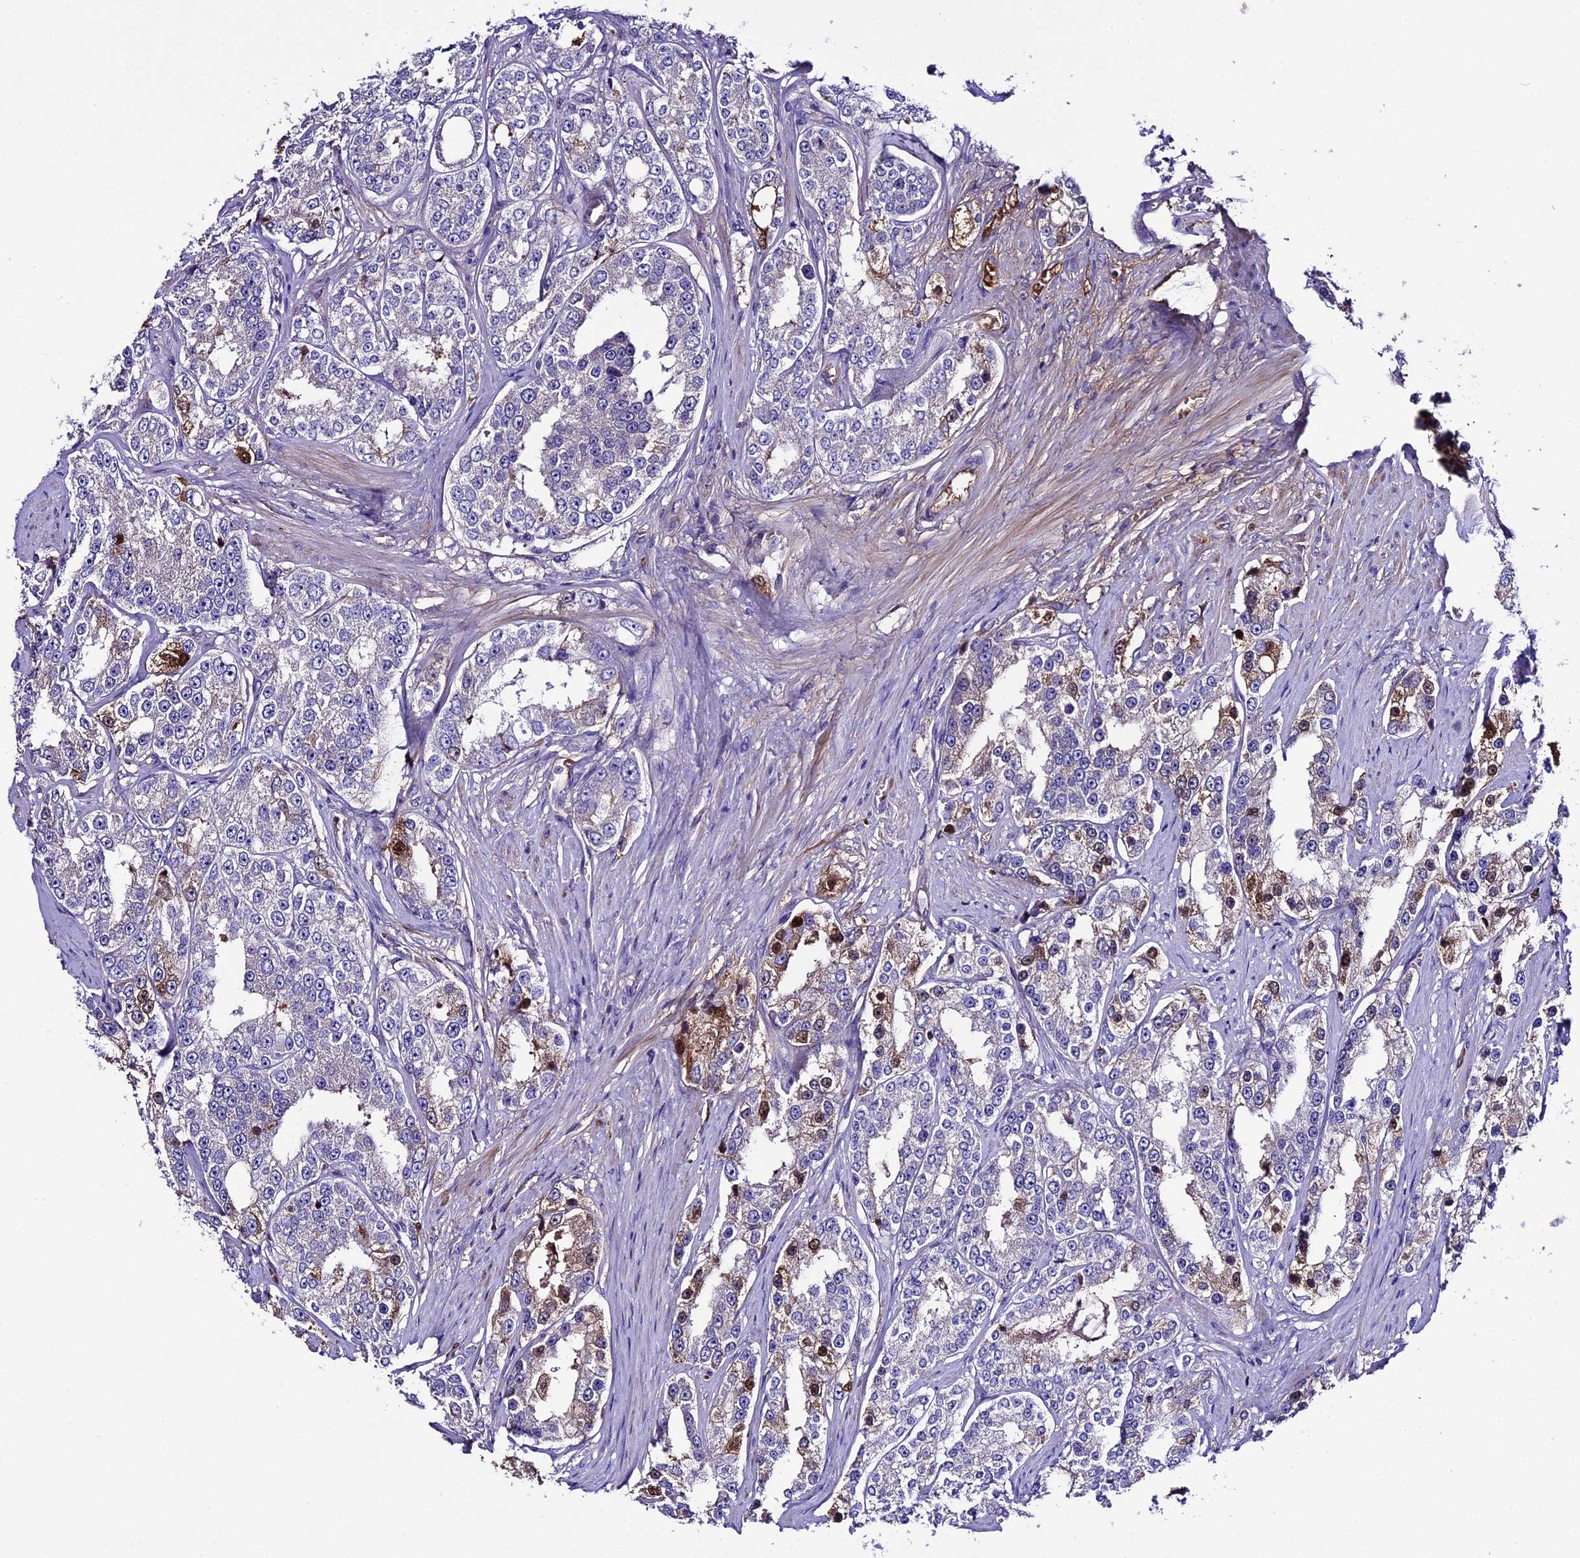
{"staining": {"intensity": "weak", "quantity": "<25%", "location": "cytoplasmic/membranous,nuclear"}, "tissue": "prostate cancer", "cell_type": "Tumor cells", "image_type": "cancer", "snomed": [{"axis": "morphology", "description": "Normal tissue, NOS"}, {"axis": "morphology", "description": "Adenocarcinoma, High grade"}, {"axis": "topography", "description": "Prostate"}], "caption": "A micrograph of human prostate cancer (adenocarcinoma (high-grade)) is negative for staining in tumor cells. Brightfield microscopy of immunohistochemistry stained with DAB (brown) and hematoxylin (blue), captured at high magnification.", "gene": "TCP11L2", "patient": {"sex": "male", "age": 83}}